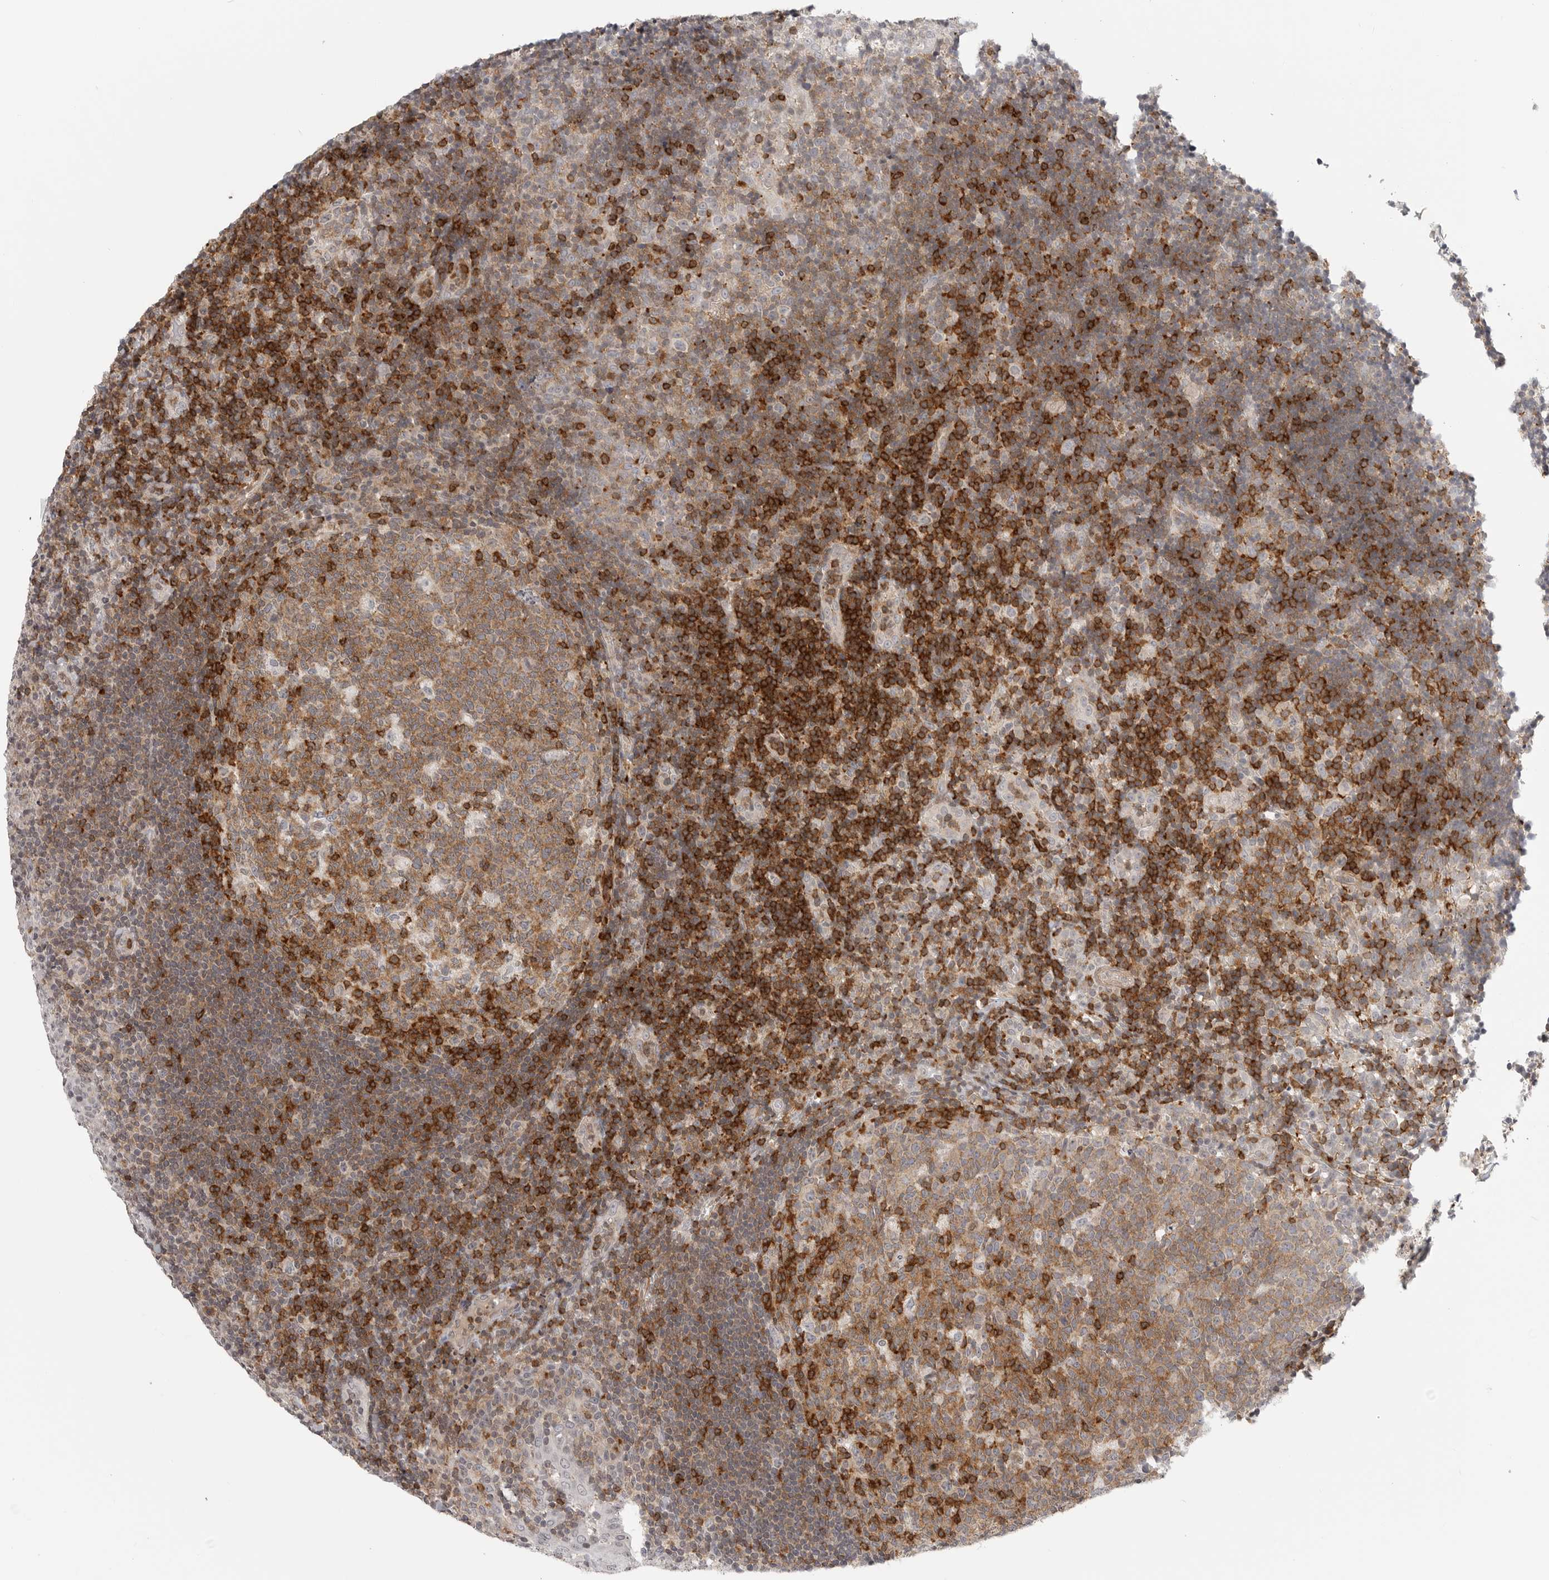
{"staining": {"intensity": "moderate", "quantity": ">75%", "location": "cytoplasmic/membranous"}, "tissue": "tonsil", "cell_type": "Germinal center cells", "image_type": "normal", "snomed": [{"axis": "morphology", "description": "Normal tissue, NOS"}, {"axis": "topography", "description": "Tonsil"}], "caption": "Moderate cytoplasmic/membranous protein staining is seen in about >75% of germinal center cells in tonsil.", "gene": "SH3KBP1", "patient": {"sex": "female", "age": 40}}